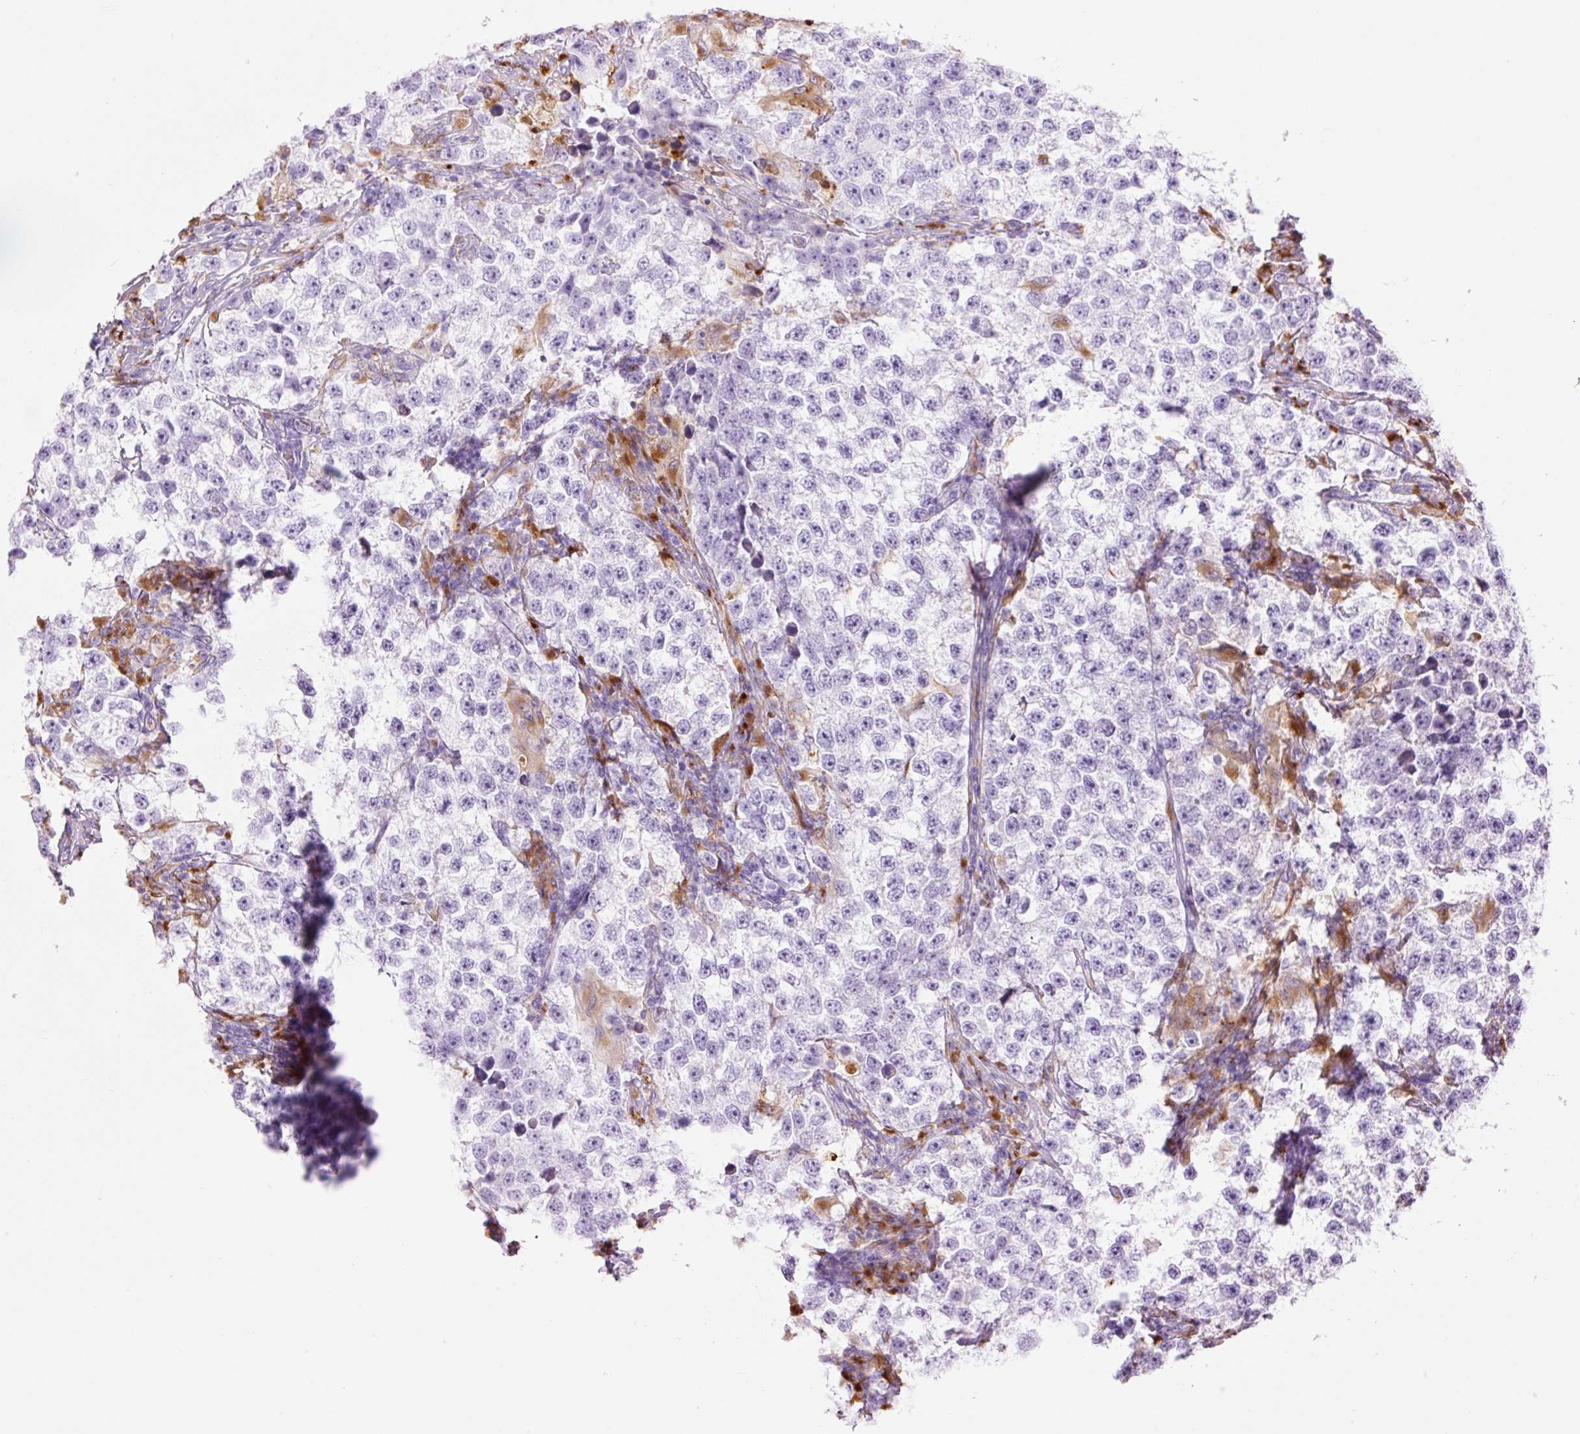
{"staining": {"intensity": "negative", "quantity": "none", "location": "none"}, "tissue": "testis cancer", "cell_type": "Tumor cells", "image_type": "cancer", "snomed": [{"axis": "morphology", "description": "Seminoma, NOS"}, {"axis": "topography", "description": "Testis"}], "caption": "Immunohistochemical staining of seminoma (testis) exhibits no significant positivity in tumor cells.", "gene": "LYZ", "patient": {"sex": "male", "age": 46}}